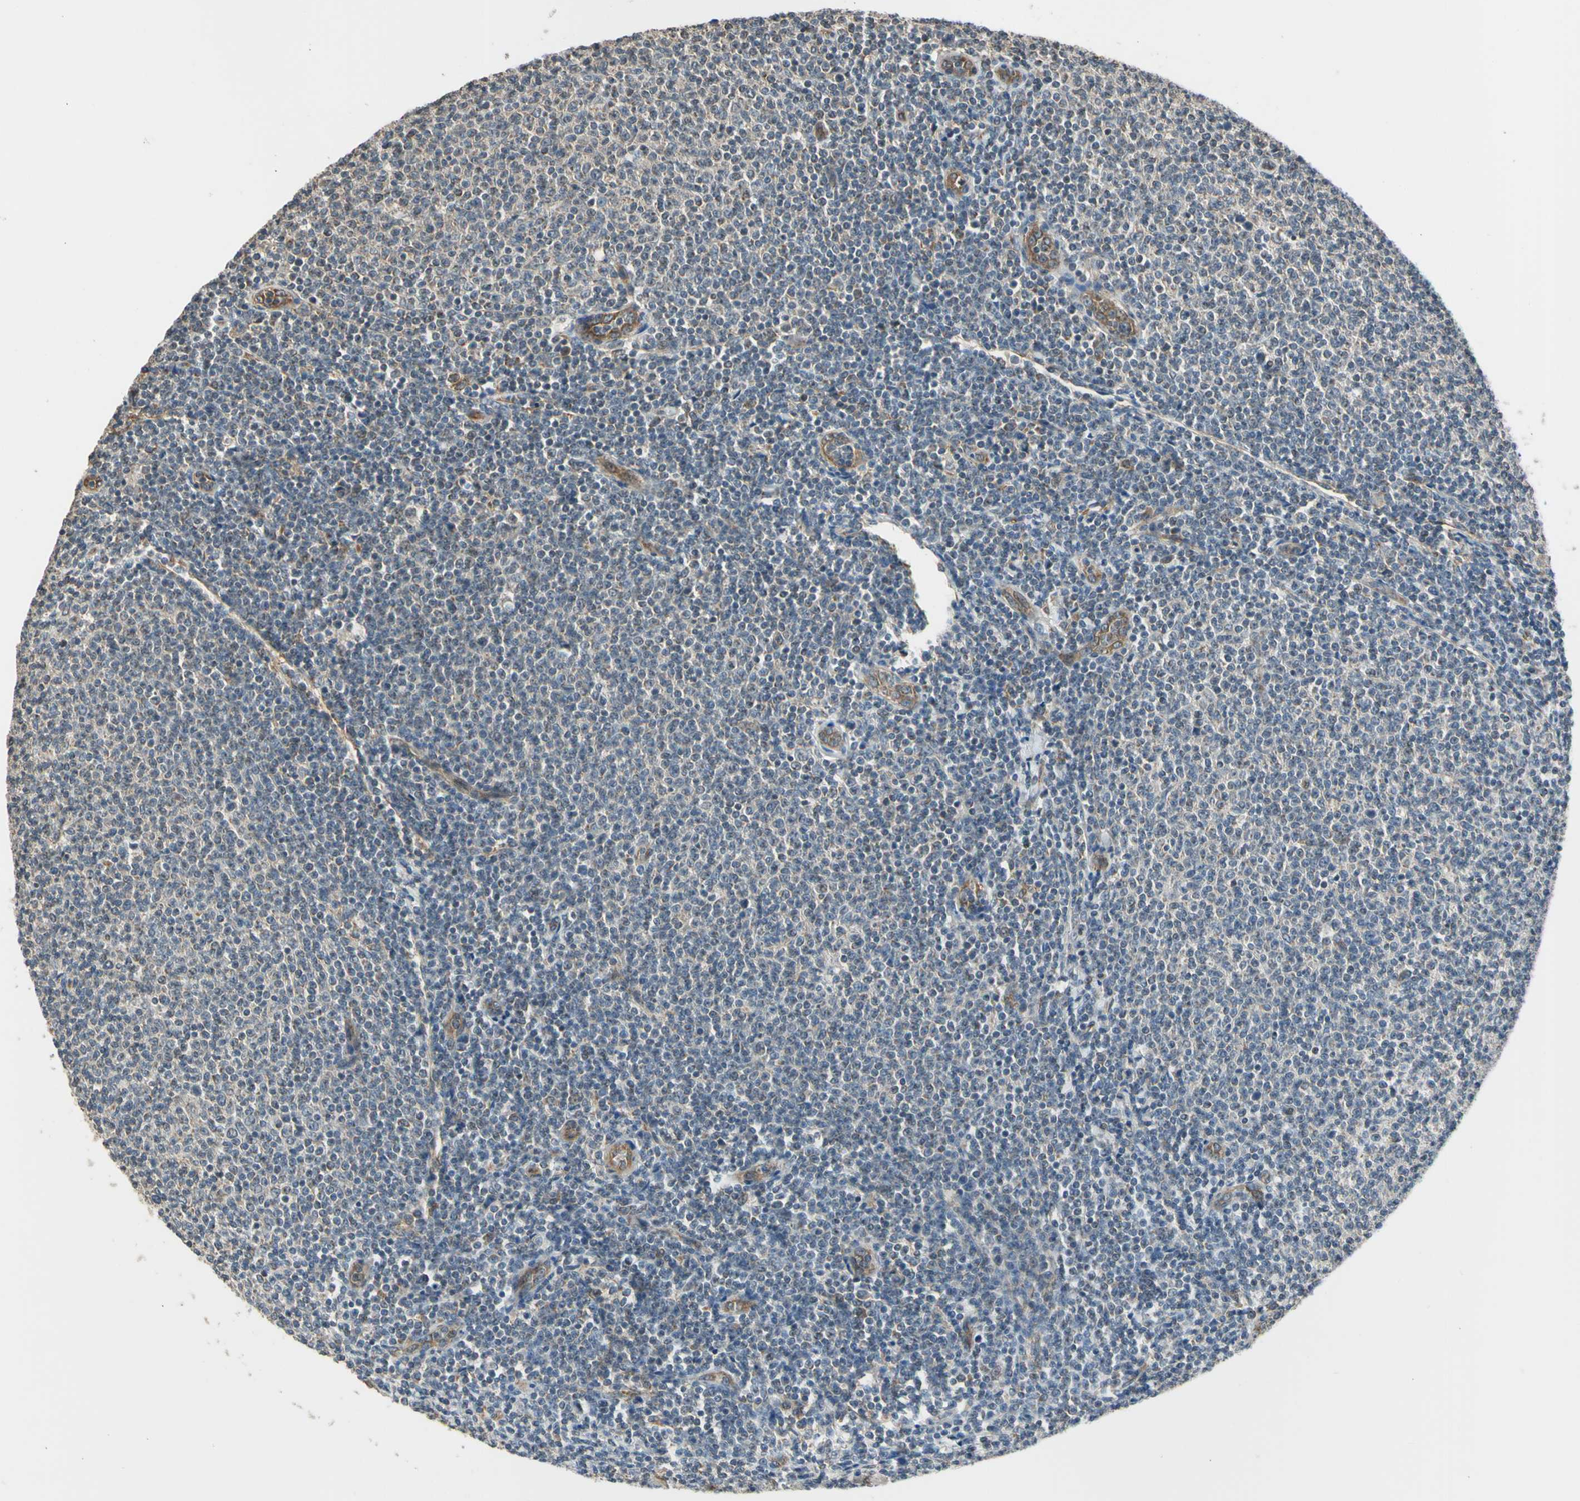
{"staining": {"intensity": "negative", "quantity": "none", "location": "none"}, "tissue": "lymphoma", "cell_type": "Tumor cells", "image_type": "cancer", "snomed": [{"axis": "morphology", "description": "Malignant lymphoma, non-Hodgkin's type, Low grade"}, {"axis": "topography", "description": "Lymph node"}], "caption": "Immunohistochemical staining of malignant lymphoma, non-Hodgkin's type (low-grade) shows no significant positivity in tumor cells.", "gene": "EFNB2", "patient": {"sex": "male", "age": 66}}